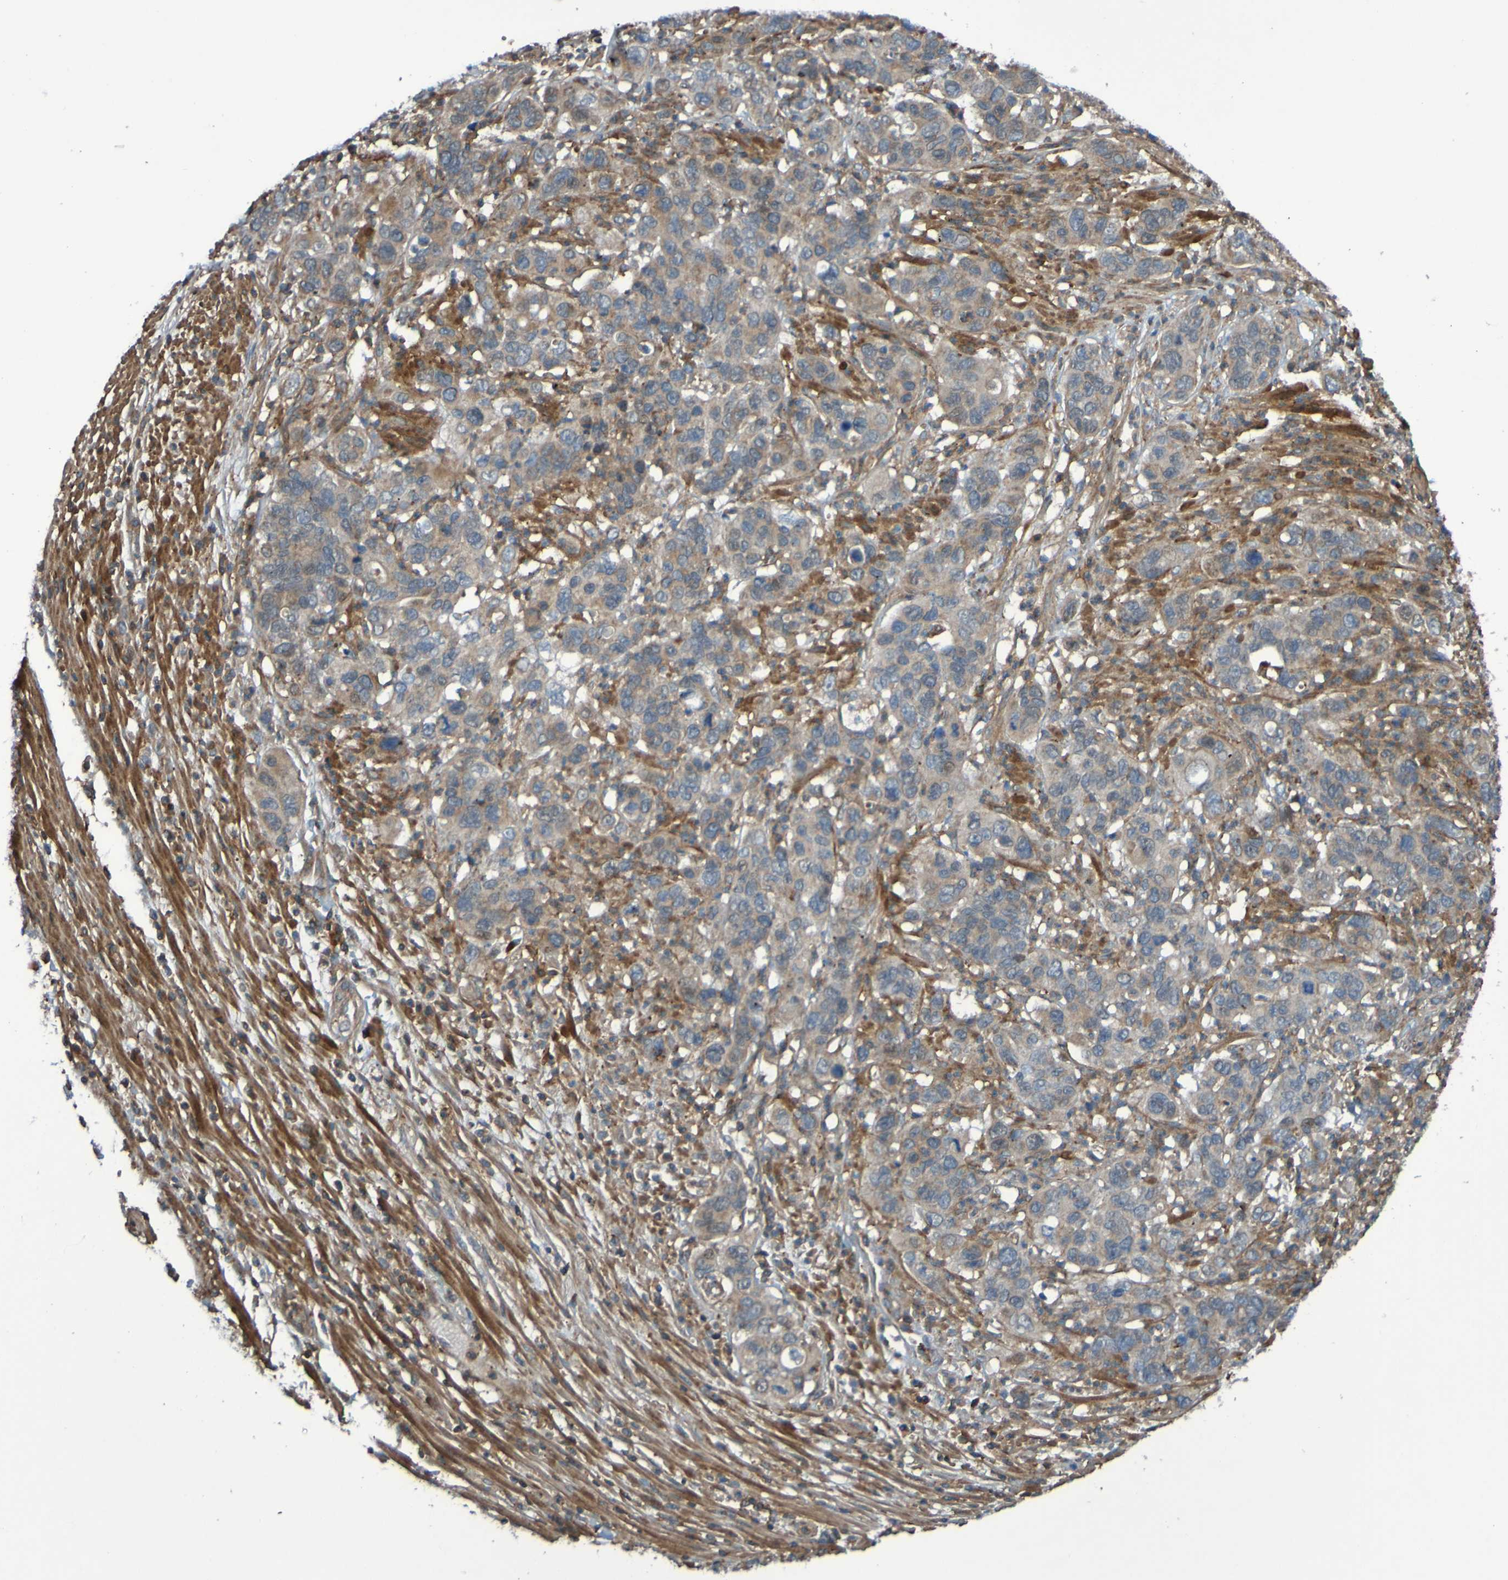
{"staining": {"intensity": "weak", "quantity": ">75%", "location": "cytoplasmic/membranous"}, "tissue": "pancreatic cancer", "cell_type": "Tumor cells", "image_type": "cancer", "snomed": [{"axis": "morphology", "description": "Adenocarcinoma, NOS"}, {"axis": "topography", "description": "Pancreas"}], "caption": "Immunohistochemical staining of human pancreatic cancer (adenocarcinoma) exhibits weak cytoplasmic/membranous protein staining in approximately >75% of tumor cells.", "gene": "PDGFB", "patient": {"sex": "female", "age": 71}}